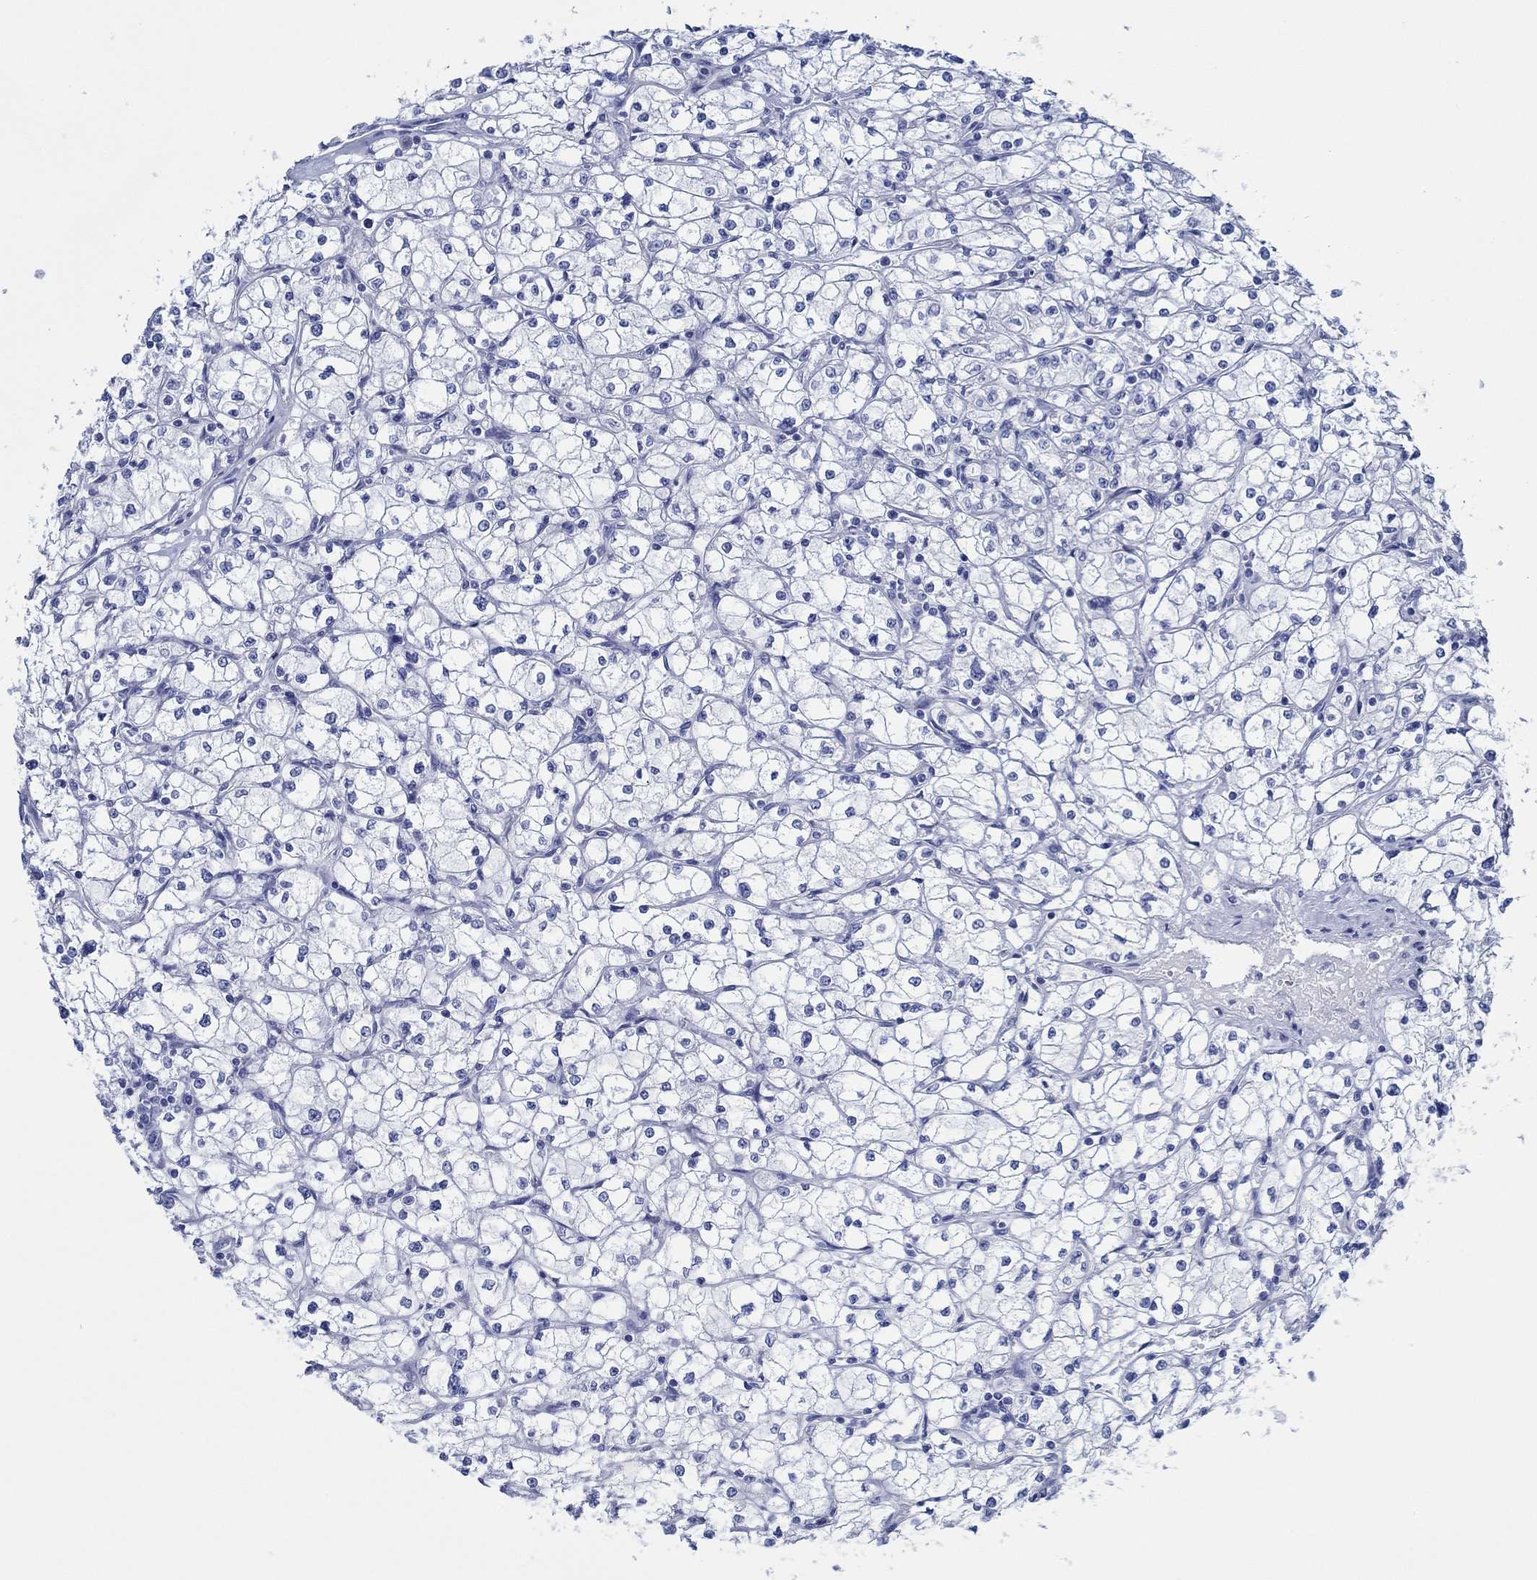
{"staining": {"intensity": "negative", "quantity": "none", "location": "none"}, "tissue": "renal cancer", "cell_type": "Tumor cells", "image_type": "cancer", "snomed": [{"axis": "morphology", "description": "Adenocarcinoma, NOS"}, {"axis": "topography", "description": "Kidney"}], "caption": "Immunohistochemistry image of neoplastic tissue: human adenocarcinoma (renal) stained with DAB (3,3'-diaminobenzidine) exhibits no significant protein positivity in tumor cells.", "gene": "IGFBP6", "patient": {"sex": "male", "age": 67}}